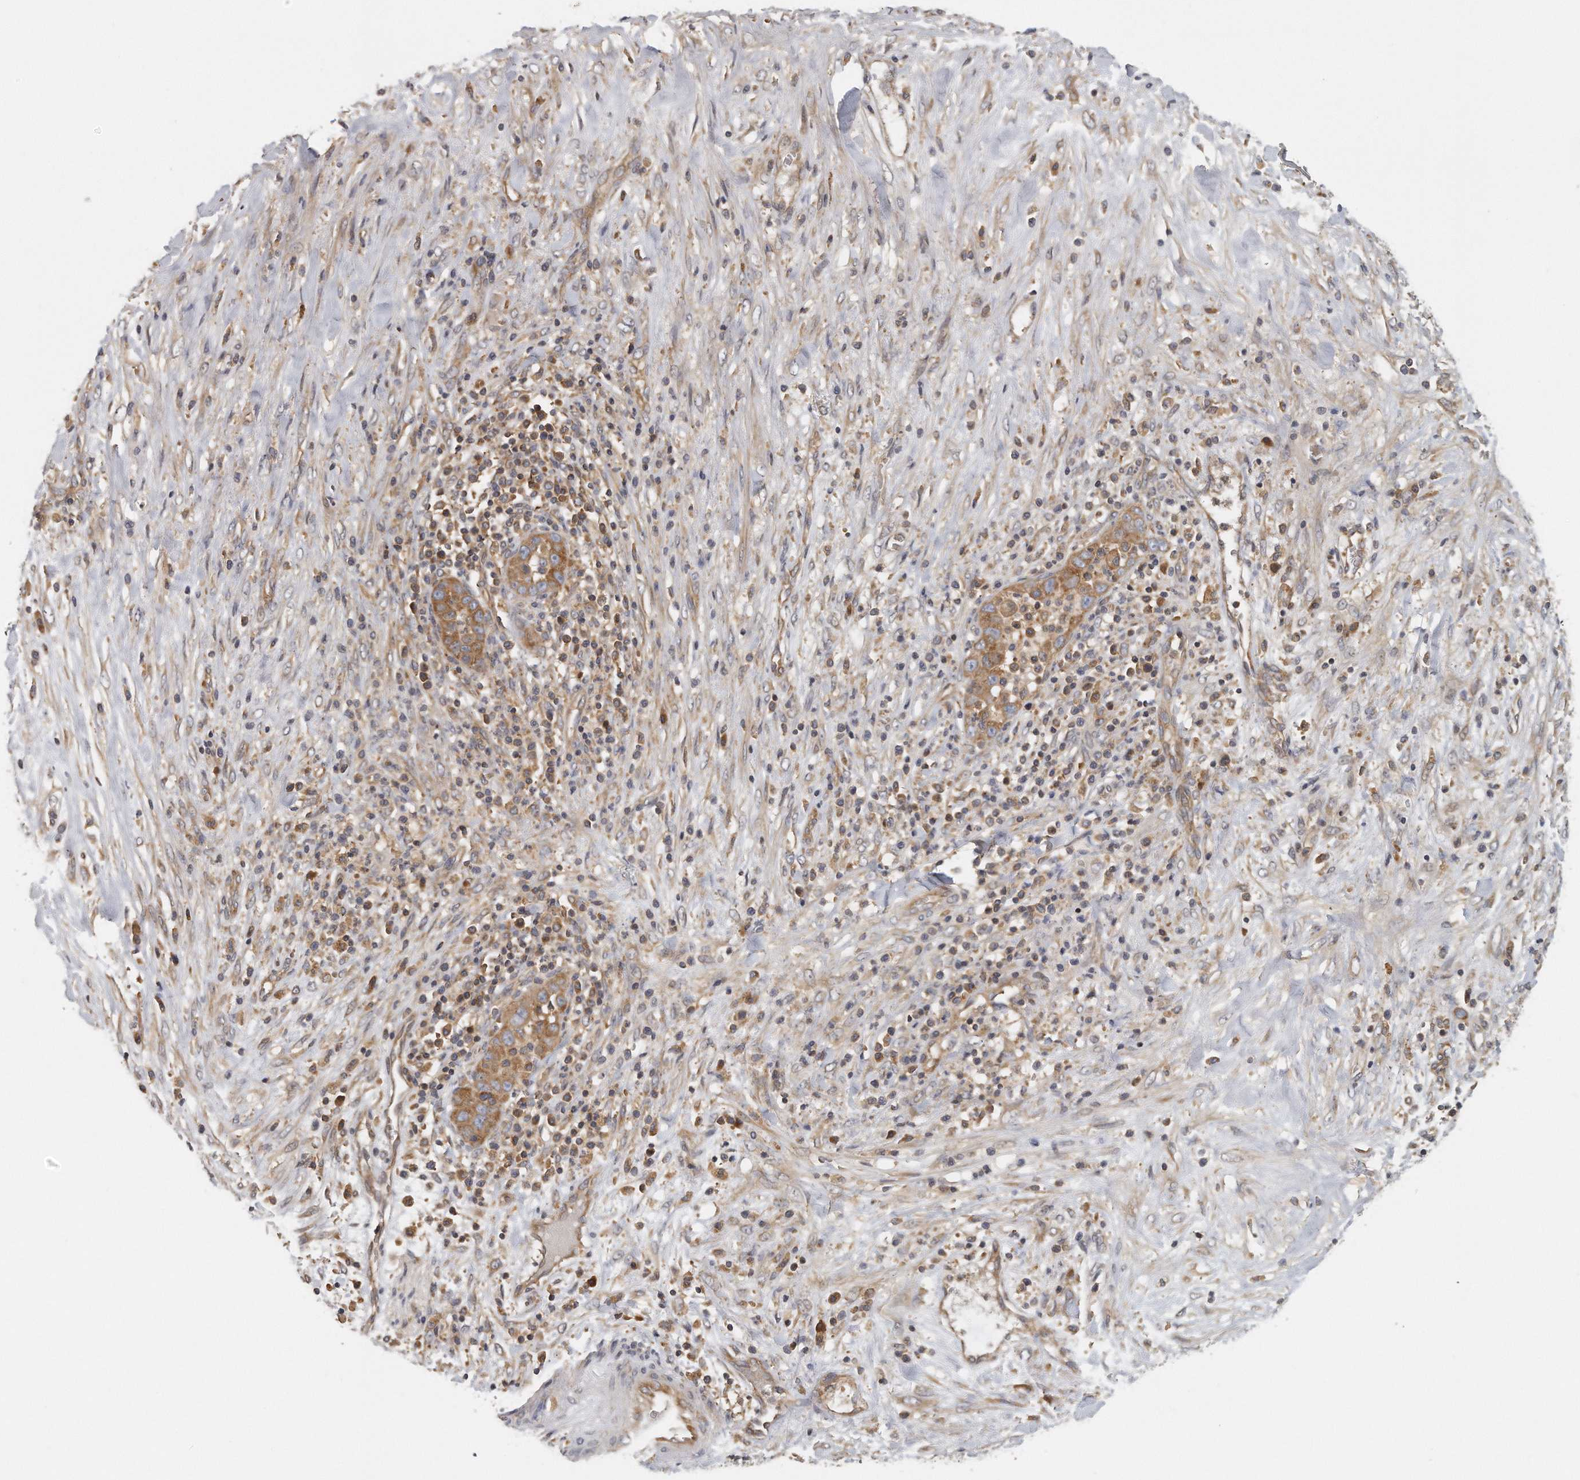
{"staining": {"intensity": "moderate", "quantity": ">75%", "location": "cytoplasmic/membranous"}, "tissue": "liver cancer", "cell_type": "Tumor cells", "image_type": "cancer", "snomed": [{"axis": "morphology", "description": "Cholangiocarcinoma"}, {"axis": "topography", "description": "Liver"}], "caption": "Immunohistochemical staining of human liver cholangiocarcinoma displays medium levels of moderate cytoplasmic/membranous protein positivity in approximately >75% of tumor cells.", "gene": "EIF3I", "patient": {"sex": "female", "age": 52}}